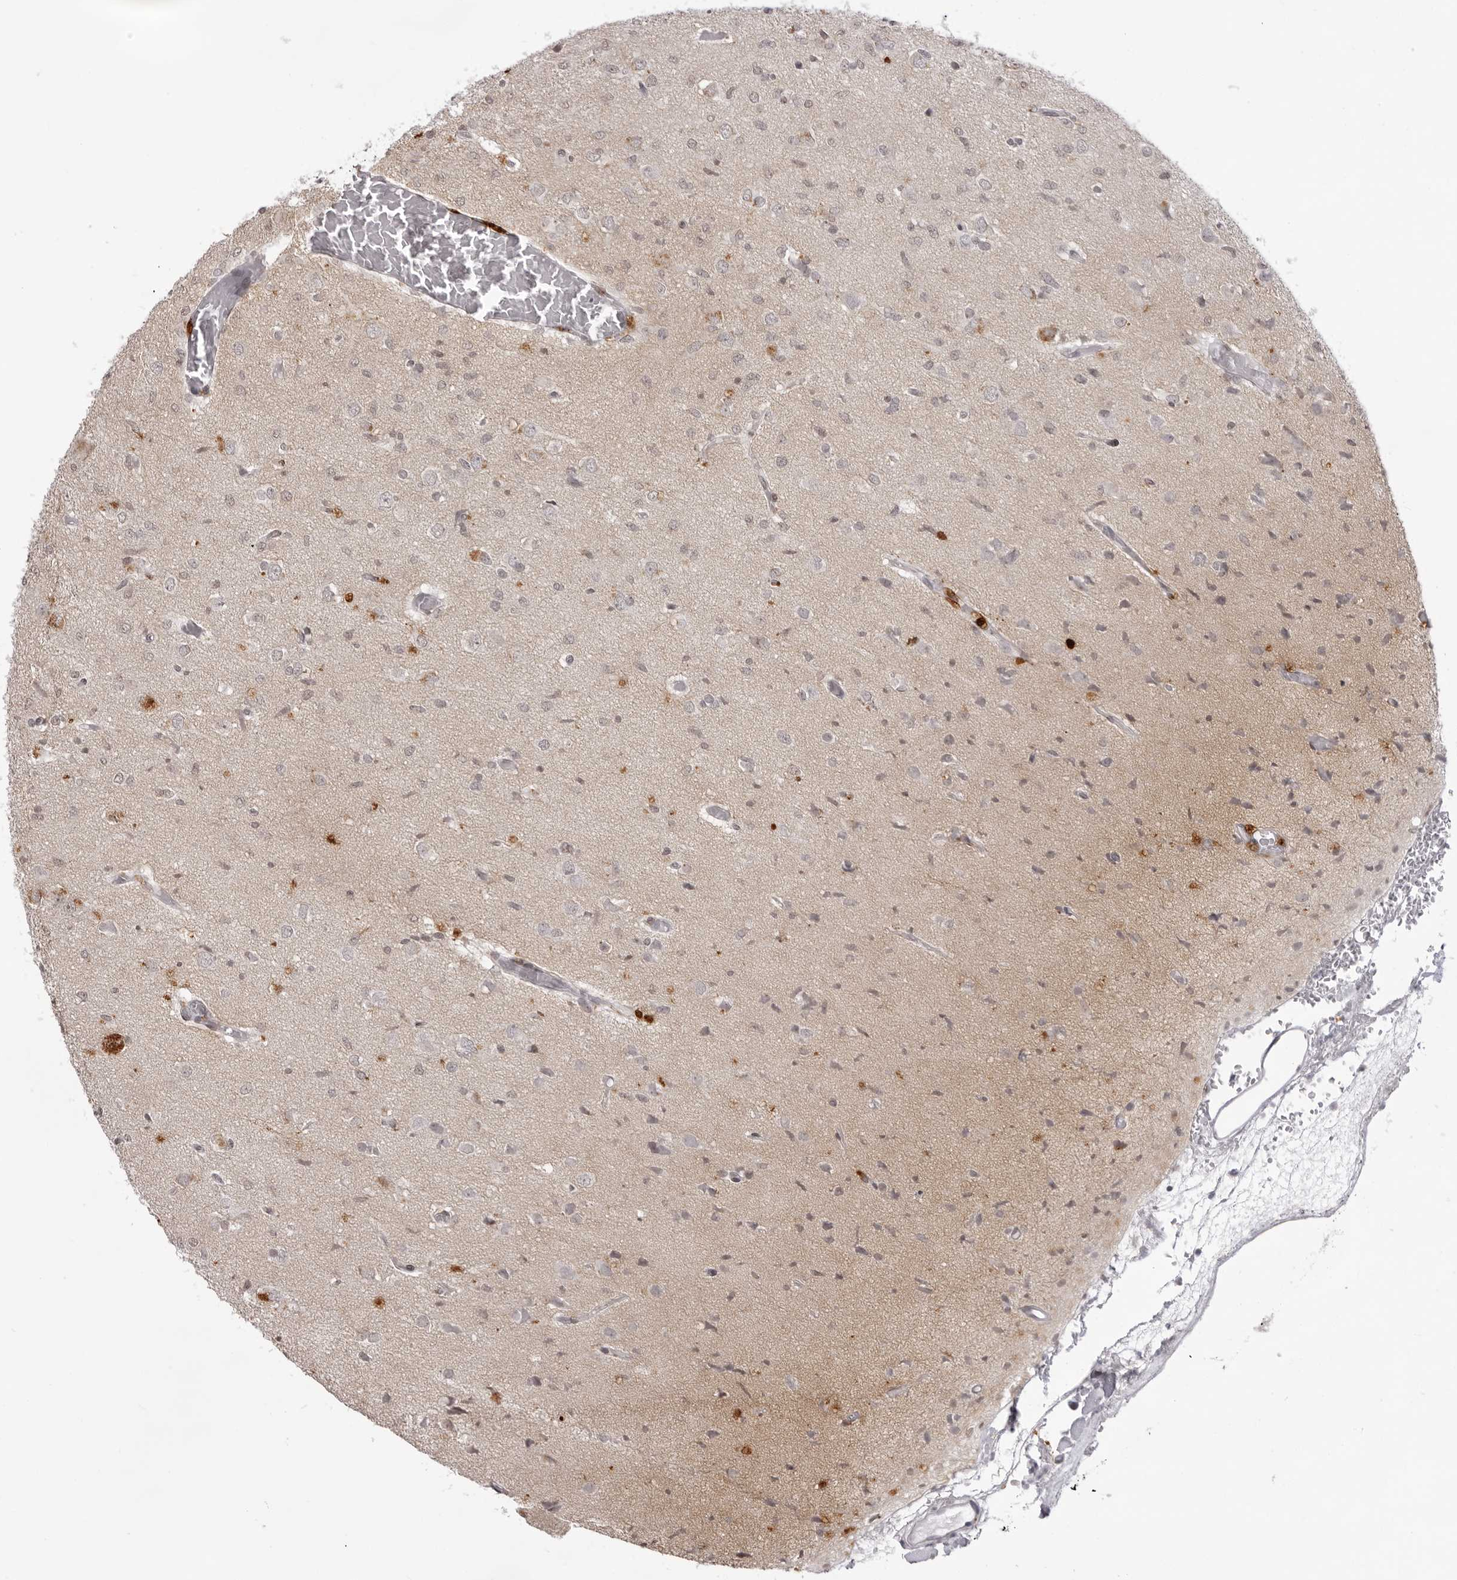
{"staining": {"intensity": "negative", "quantity": "none", "location": "none"}, "tissue": "glioma", "cell_type": "Tumor cells", "image_type": "cancer", "snomed": [{"axis": "morphology", "description": "Glioma, malignant, High grade"}, {"axis": "topography", "description": "Brain"}], "caption": "Tumor cells show no significant protein expression in glioma.", "gene": "NTM", "patient": {"sex": "female", "age": 59}}